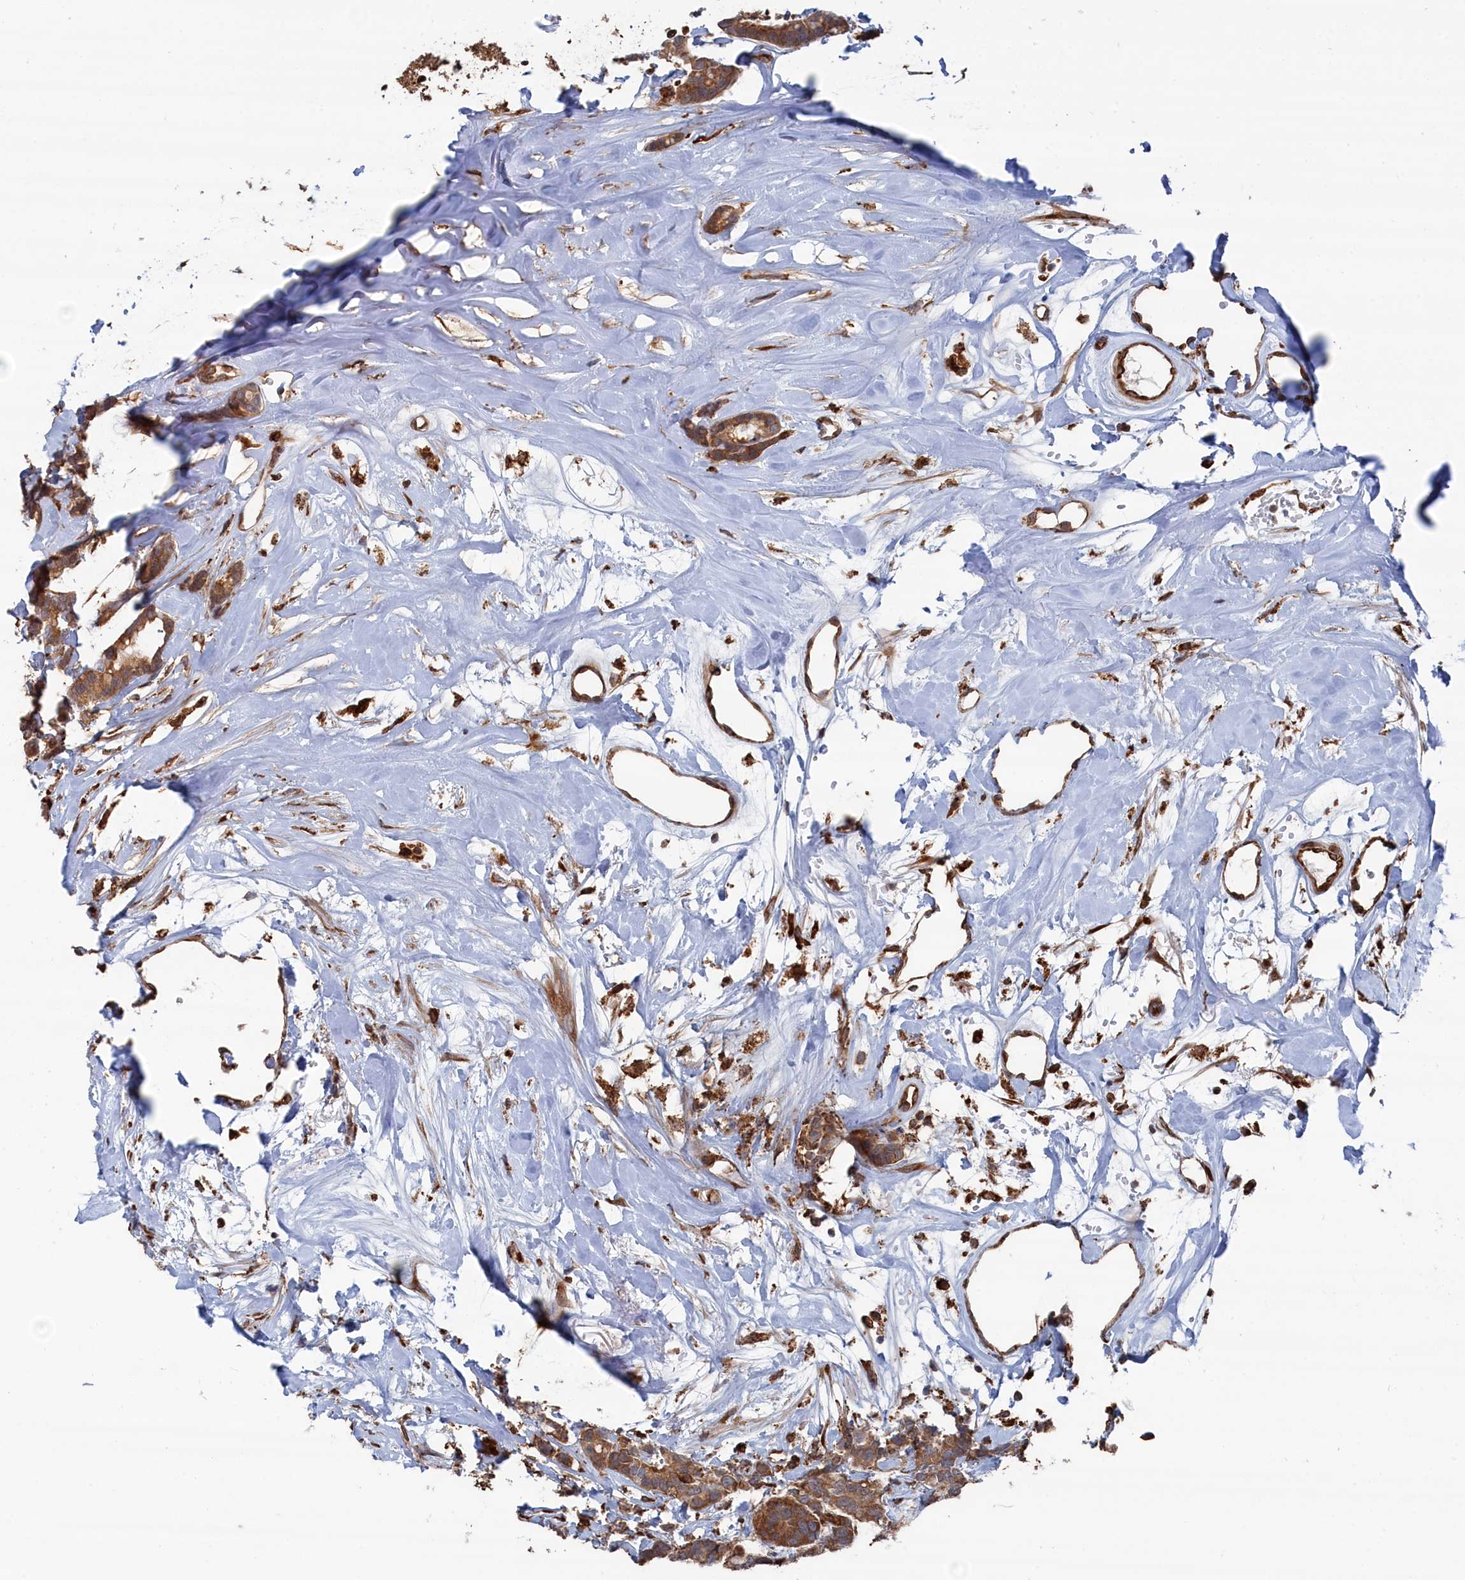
{"staining": {"intensity": "moderate", "quantity": ">75%", "location": "cytoplasmic/membranous"}, "tissue": "breast cancer", "cell_type": "Tumor cells", "image_type": "cancer", "snomed": [{"axis": "morphology", "description": "Duct carcinoma"}, {"axis": "topography", "description": "Breast"}], "caption": "Moderate cytoplasmic/membranous staining is present in approximately >75% of tumor cells in breast cancer.", "gene": "BPIFB6", "patient": {"sex": "female", "age": 87}}